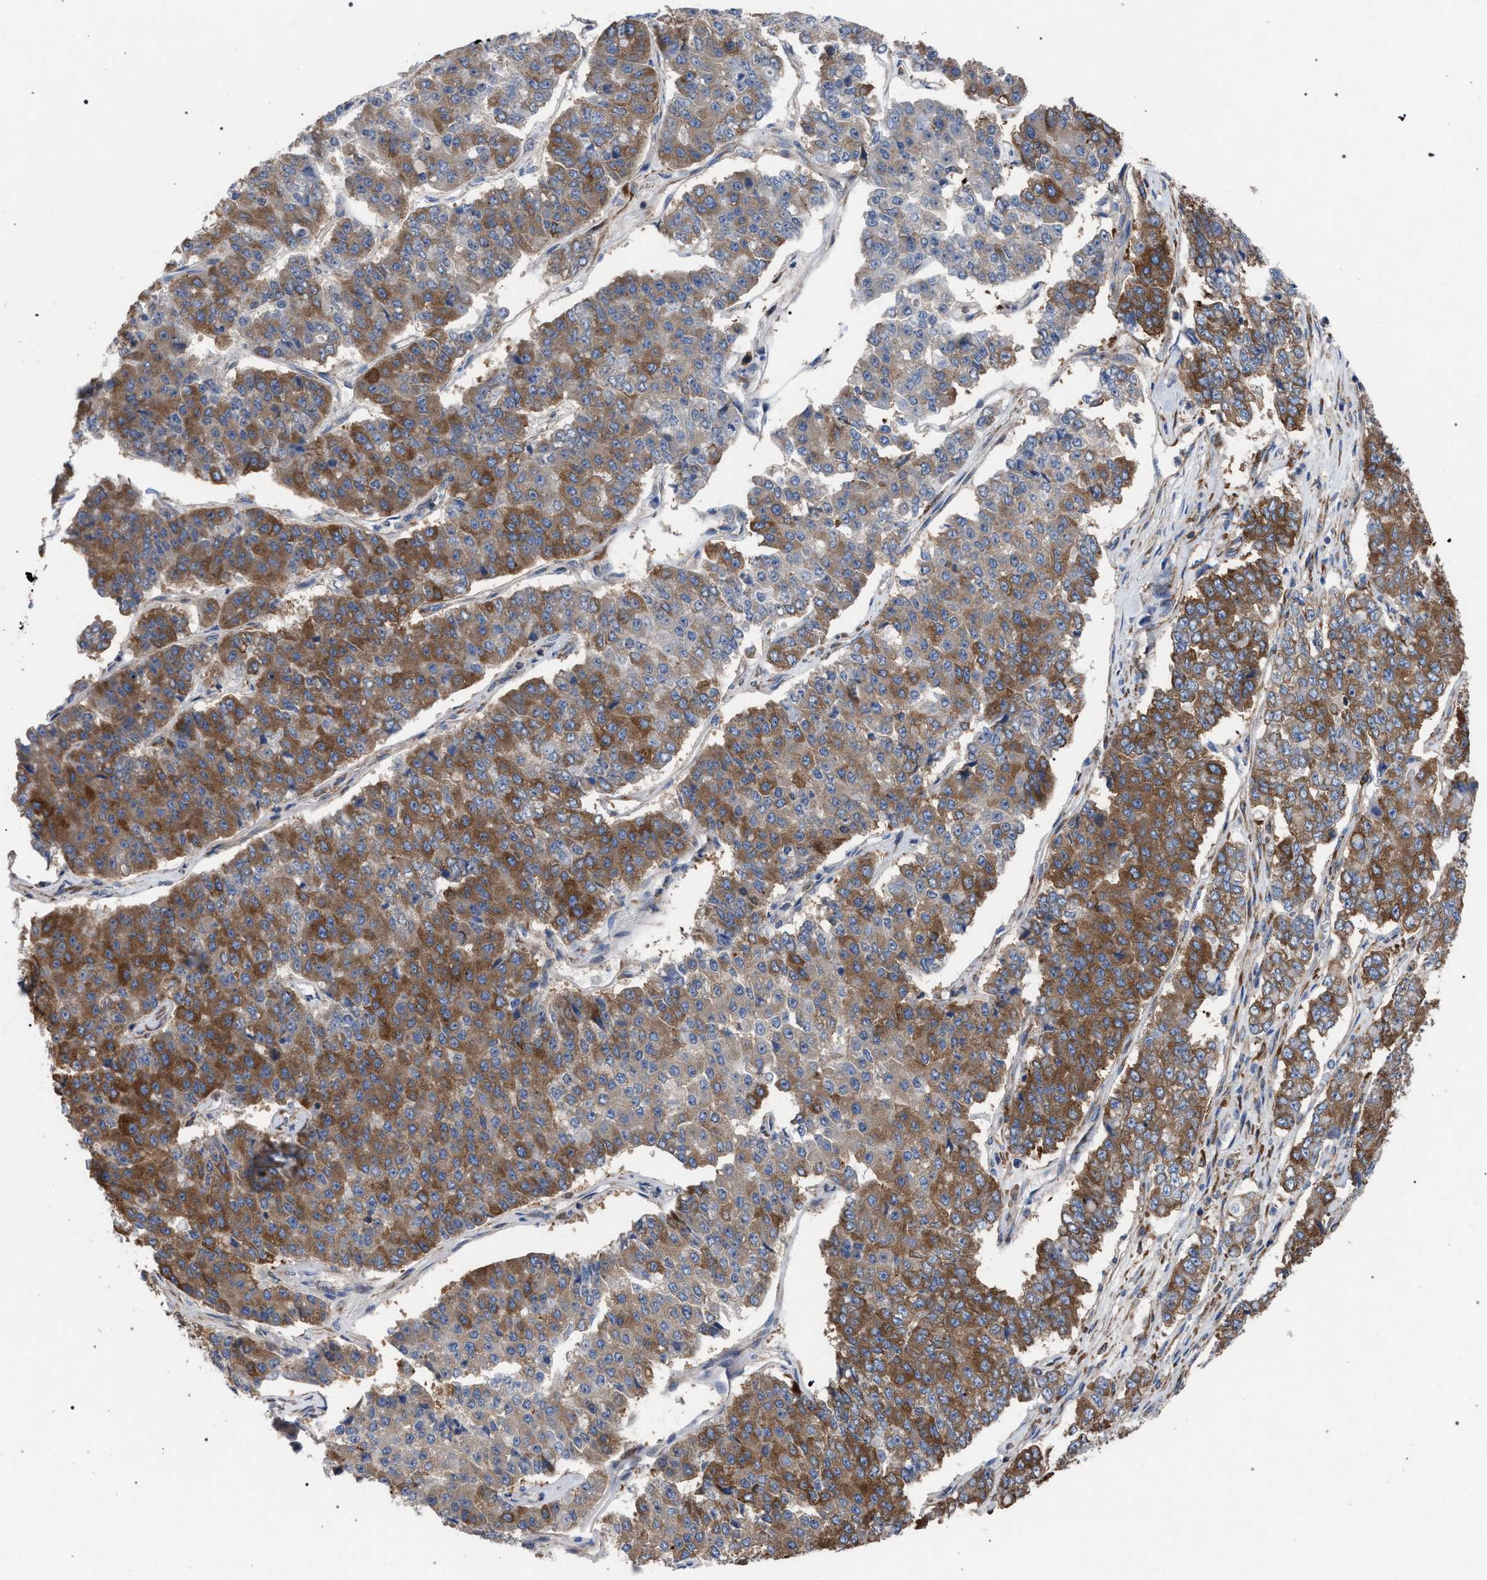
{"staining": {"intensity": "moderate", "quantity": ">75%", "location": "cytoplasmic/membranous"}, "tissue": "pancreatic cancer", "cell_type": "Tumor cells", "image_type": "cancer", "snomed": [{"axis": "morphology", "description": "Adenocarcinoma, NOS"}, {"axis": "topography", "description": "Pancreas"}], "caption": "Immunohistochemical staining of adenocarcinoma (pancreatic) shows medium levels of moderate cytoplasmic/membranous expression in about >75% of tumor cells.", "gene": "CDR2L", "patient": {"sex": "male", "age": 50}}